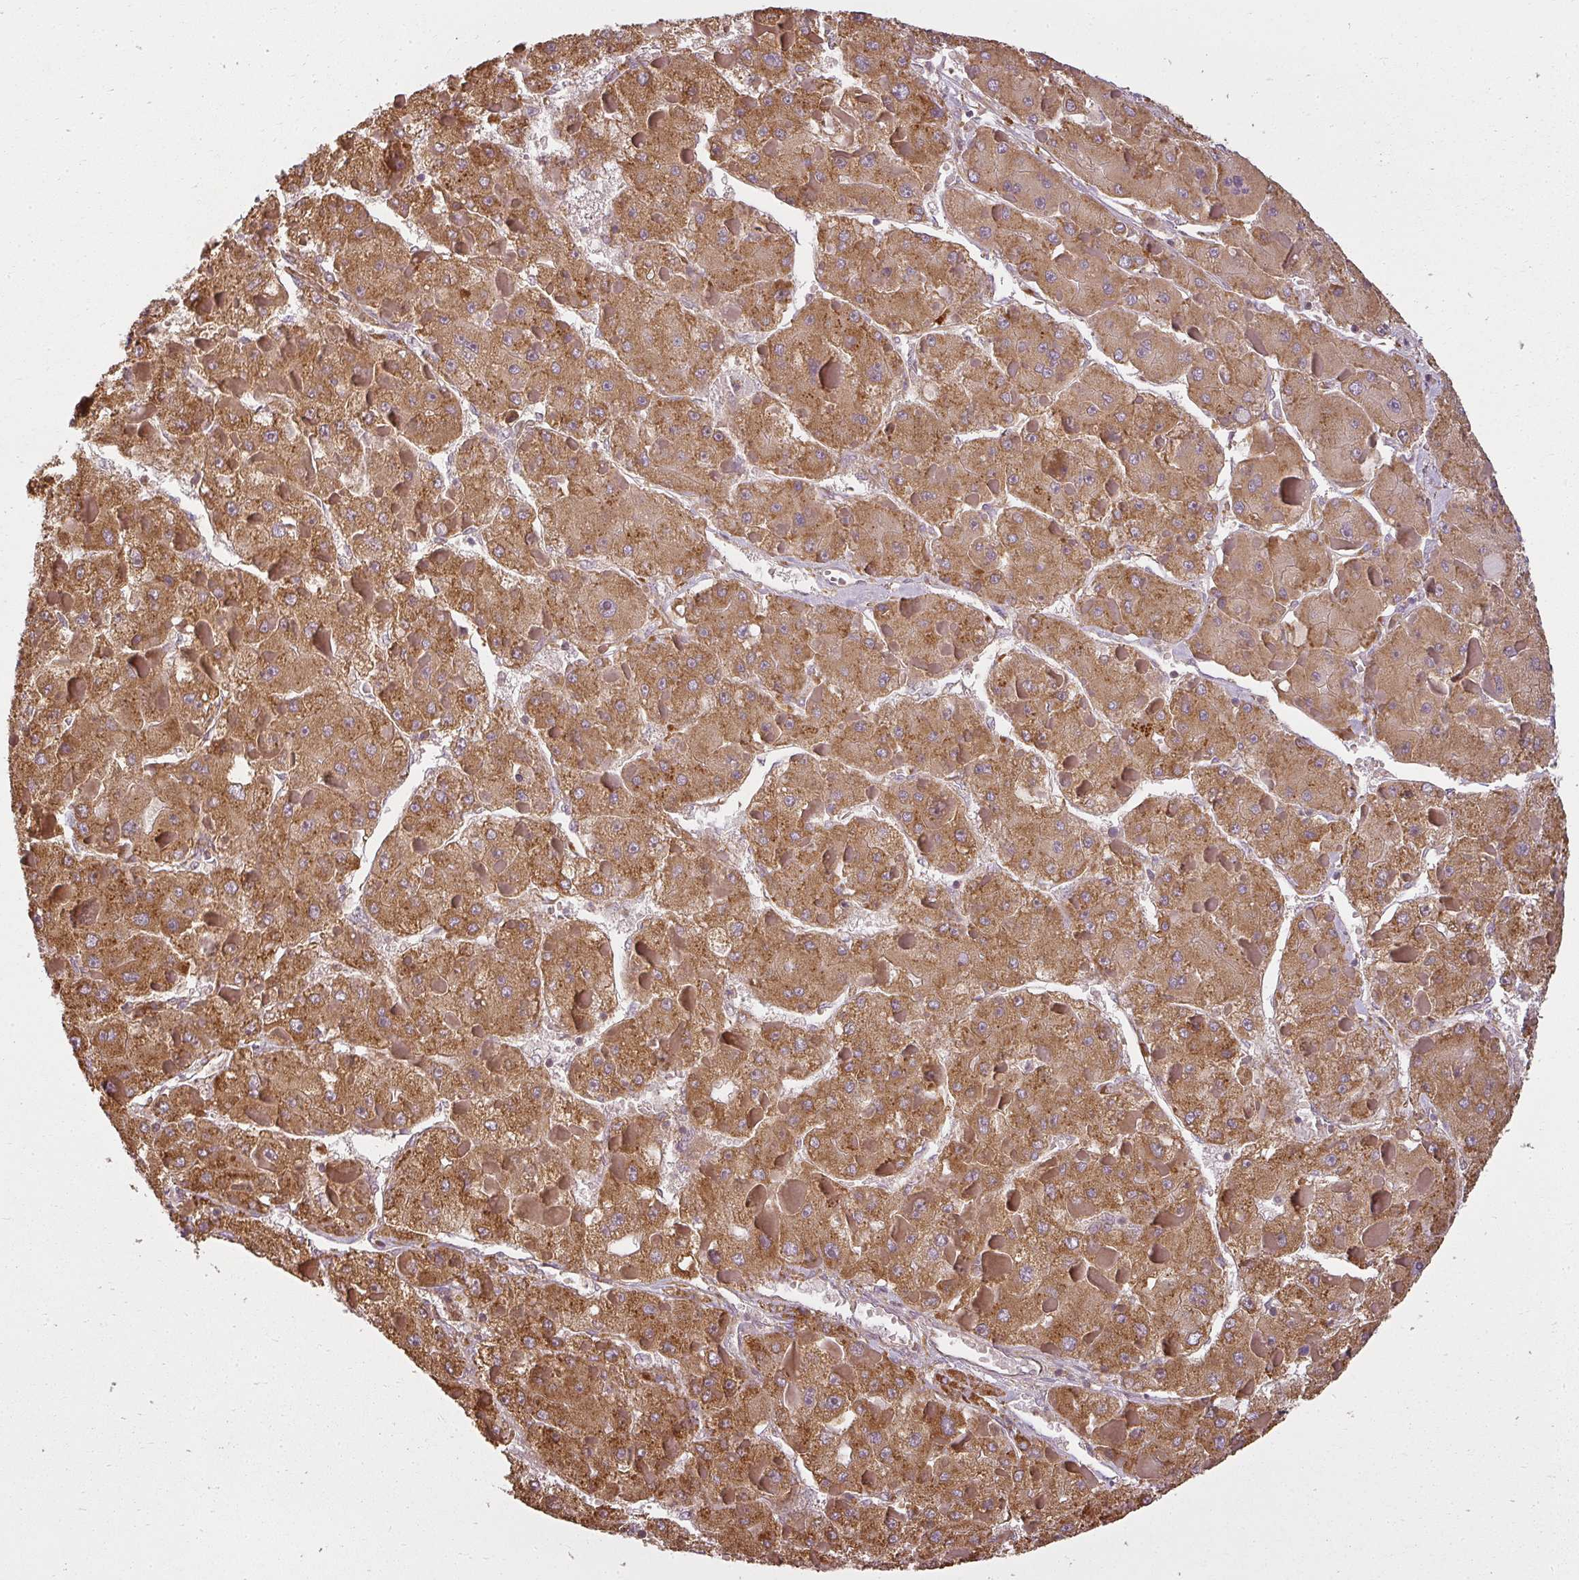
{"staining": {"intensity": "strong", "quantity": ">75%", "location": "cytoplasmic/membranous"}, "tissue": "liver cancer", "cell_type": "Tumor cells", "image_type": "cancer", "snomed": [{"axis": "morphology", "description": "Carcinoma, Hepatocellular, NOS"}, {"axis": "topography", "description": "Liver"}], "caption": "A histopathology image showing strong cytoplasmic/membranous staining in about >75% of tumor cells in liver cancer, as visualized by brown immunohistochemical staining.", "gene": "RPL24", "patient": {"sex": "female", "age": 73}}